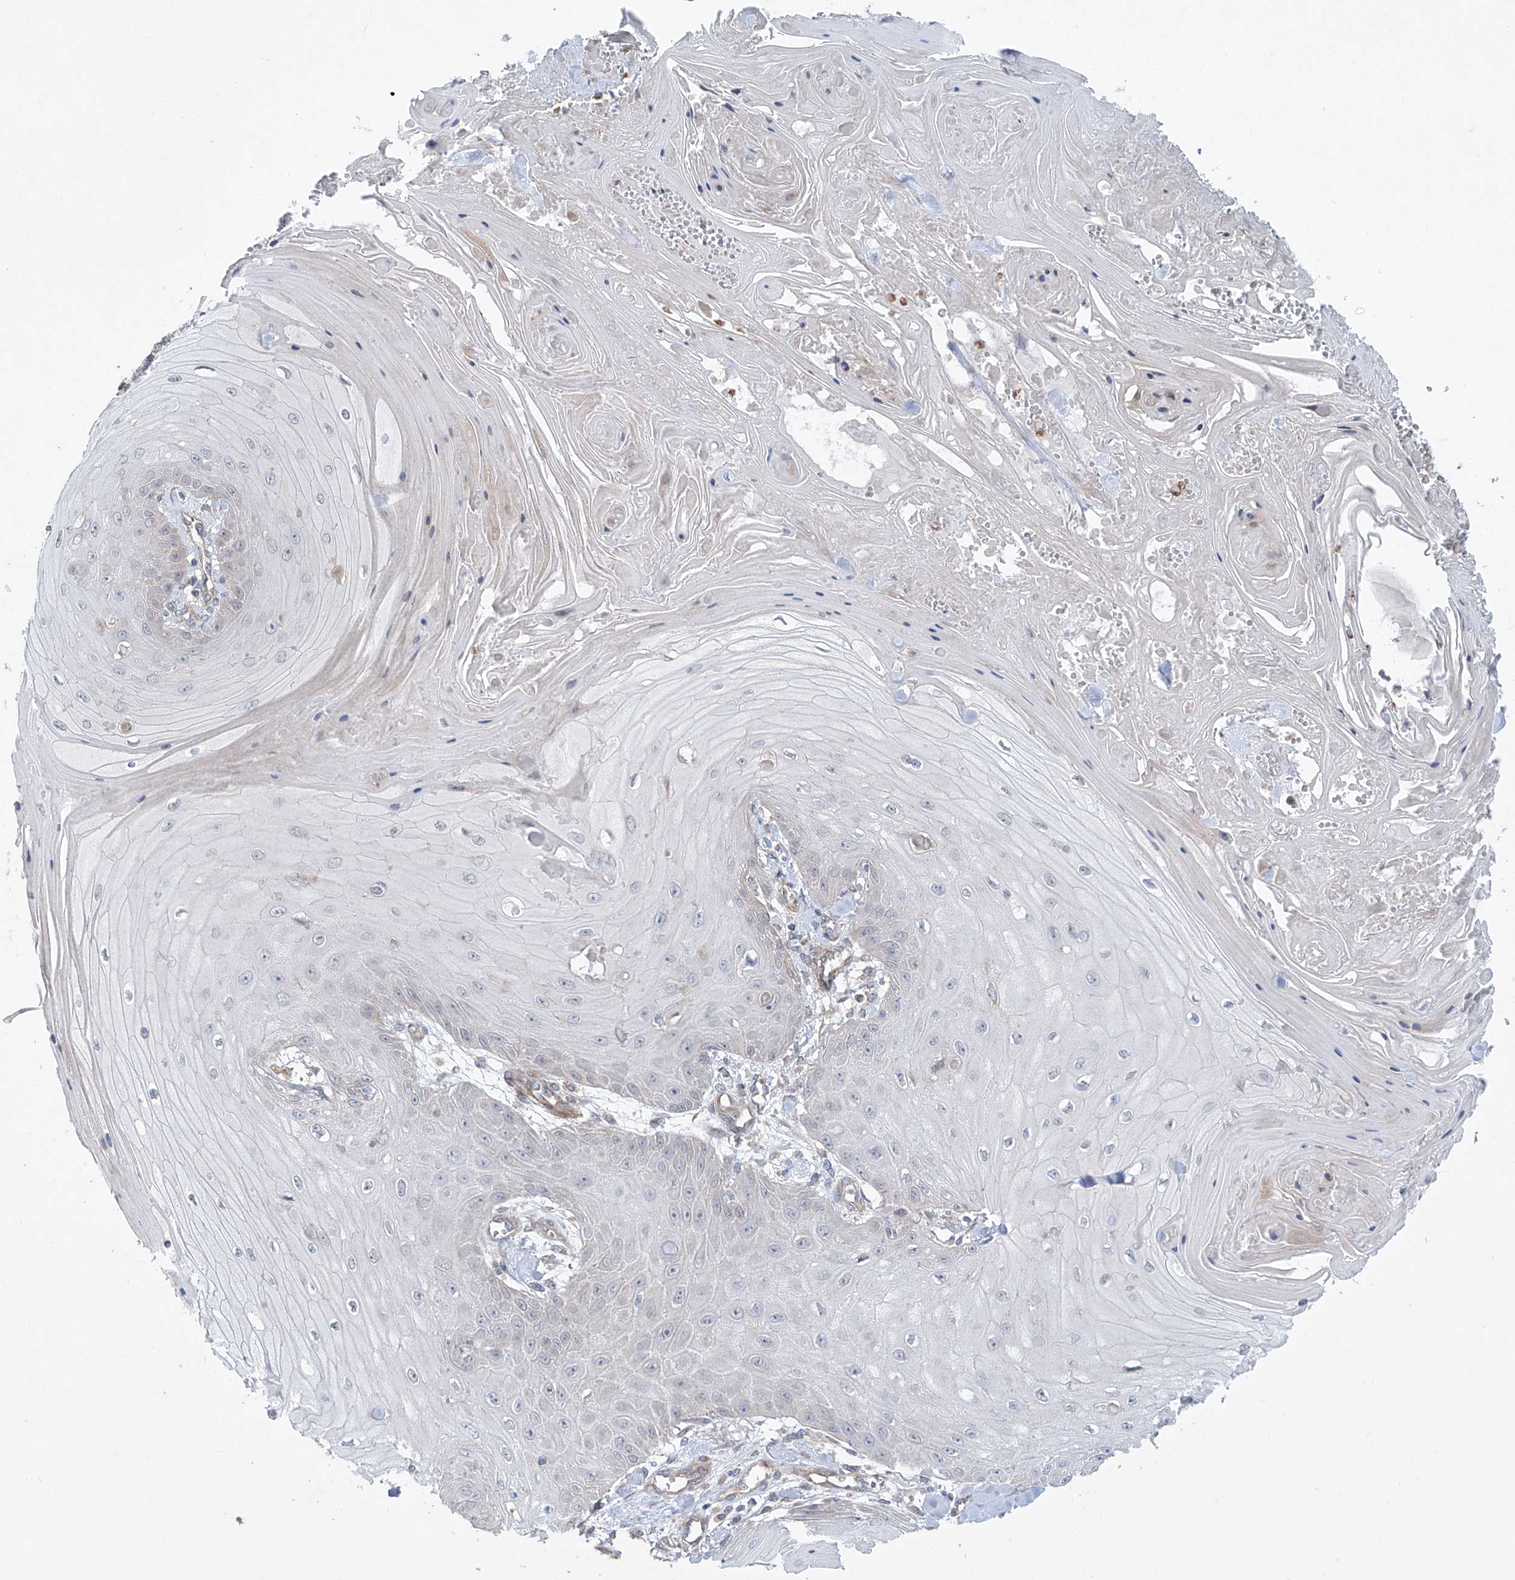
{"staining": {"intensity": "negative", "quantity": "none", "location": "none"}, "tissue": "skin cancer", "cell_type": "Tumor cells", "image_type": "cancer", "snomed": [{"axis": "morphology", "description": "Squamous cell carcinoma, NOS"}, {"axis": "topography", "description": "Skin"}], "caption": "The histopathology image demonstrates no staining of tumor cells in squamous cell carcinoma (skin).", "gene": "KLC4", "patient": {"sex": "male", "age": 74}}